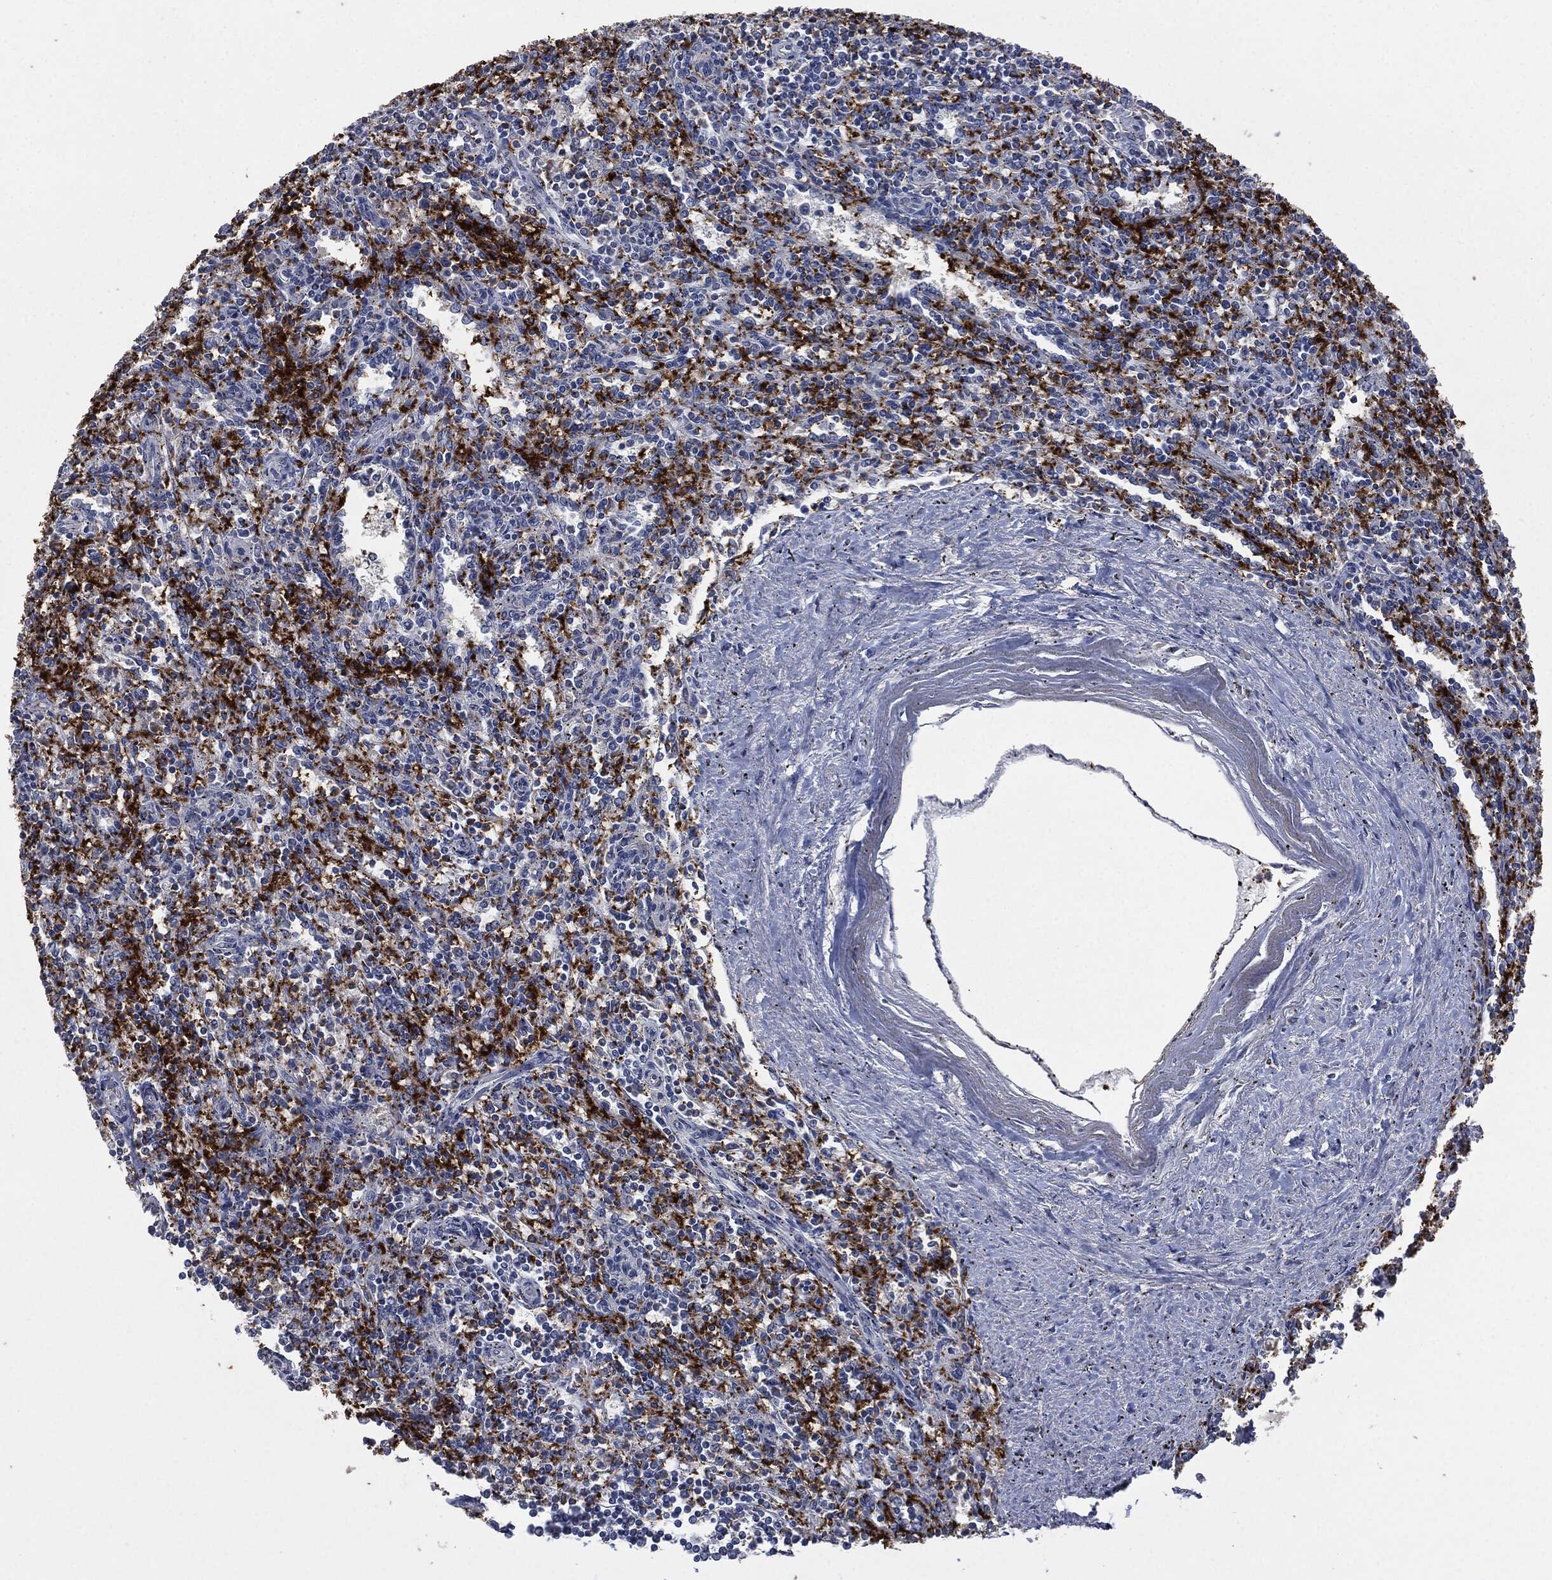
{"staining": {"intensity": "strong", "quantity": "25%-75%", "location": "cytoplasmic/membranous"}, "tissue": "spleen", "cell_type": "Cells in red pulp", "image_type": "normal", "snomed": [{"axis": "morphology", "description": "Normal tissue, NOS"}, {"axis": "topography", "description": "Spleen"}], "caption": "Strong cytoplasmic/membranous expression for a protein is seen in about 25%-75% of cells in red pulp of normal spleen using immunohistochemistry (IHC).", "gene": "CD33", "patient": {"sex": "male", "age": 69}}